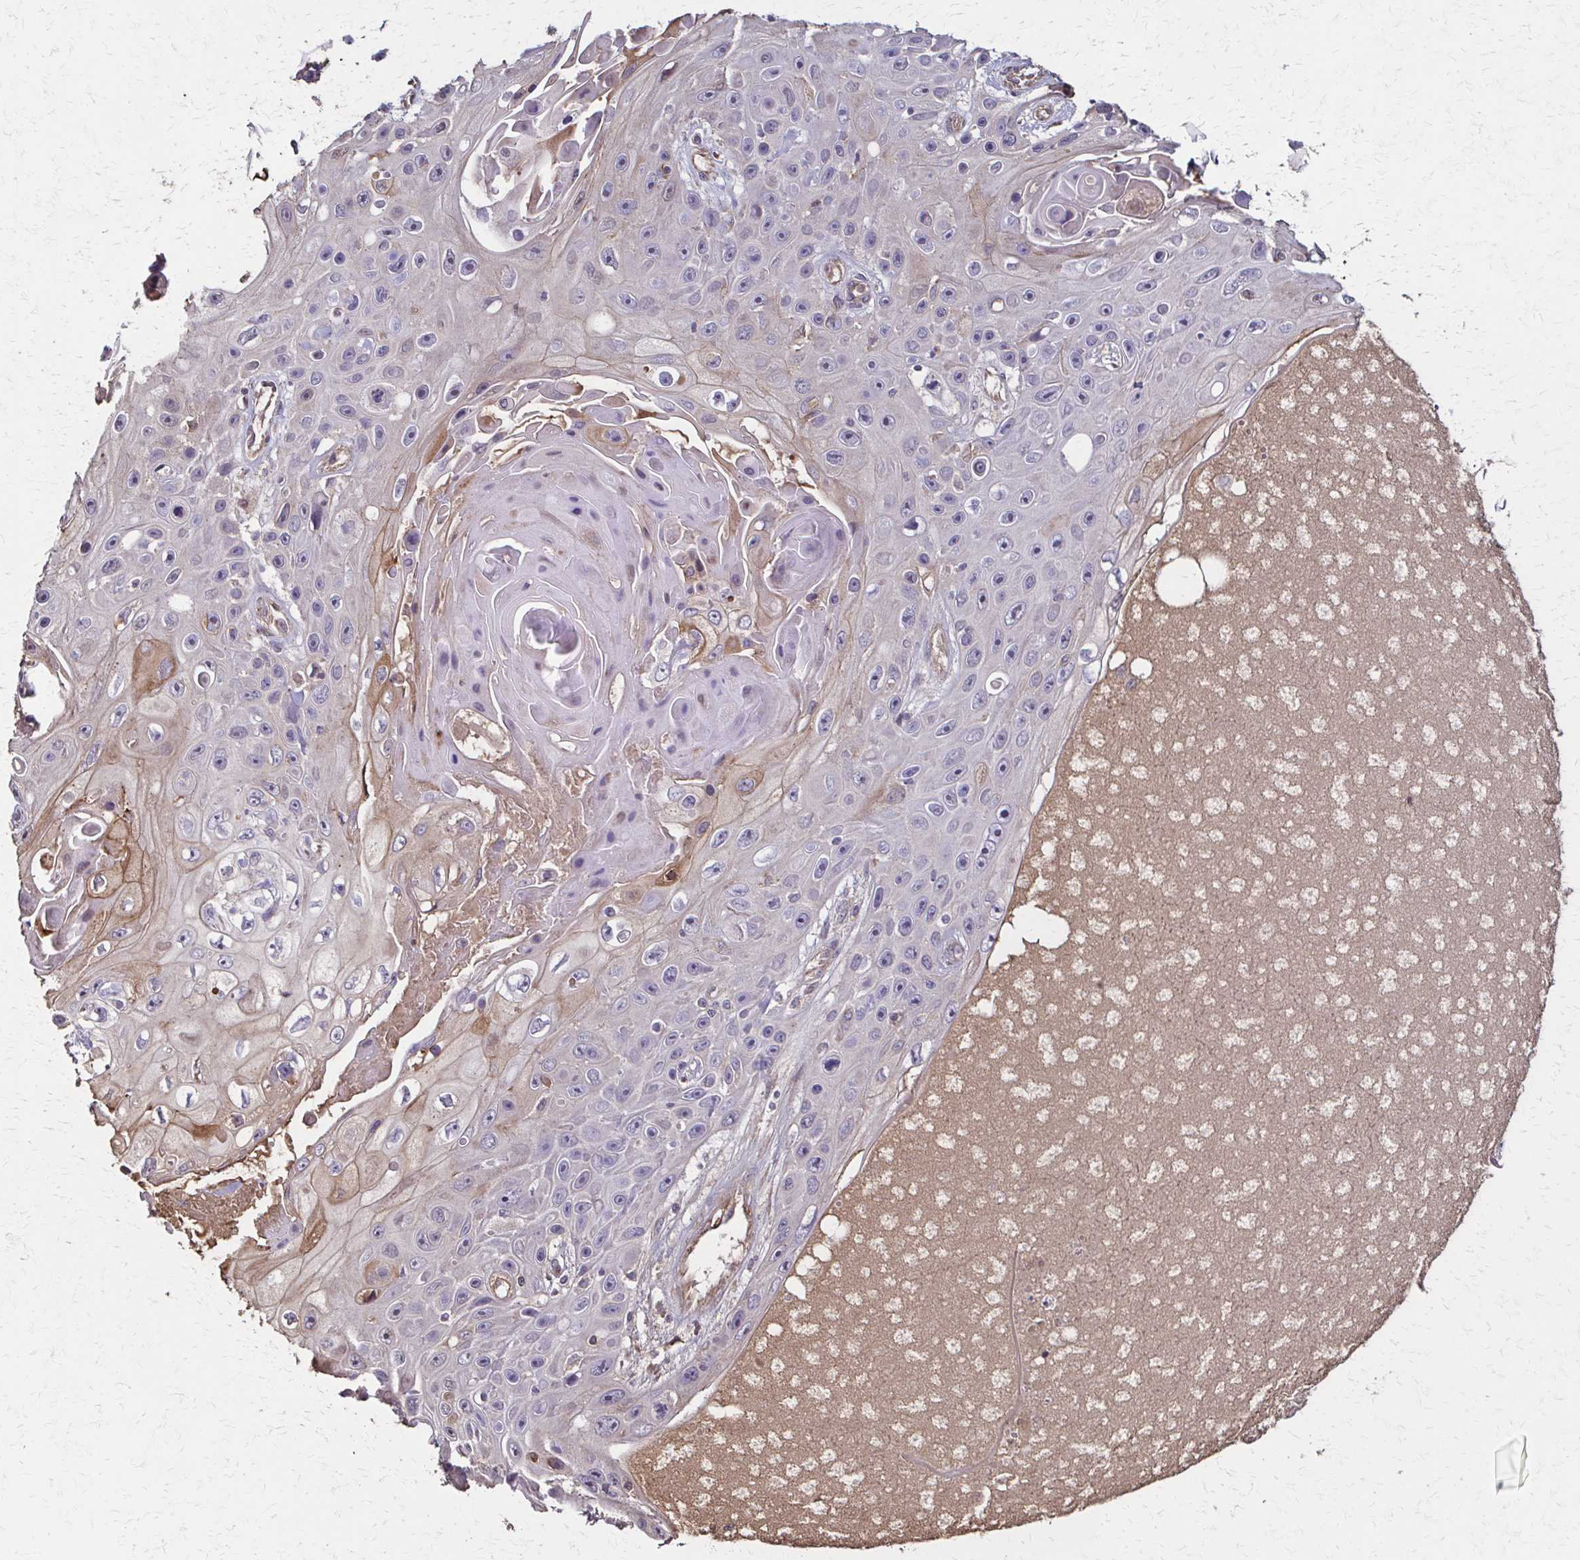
{"staining": {"intensity": "moderate", "quantity": "<25%", "location": "cytoplasmic/membranous"}, "tissue": "skin cancer", "cell_type": "Tumor cells", "image_type": "cancer", "snomed": [{"axis": "morphology", "description": "Squamous cell carcinoma, NOS"}, {"axis": "topography", "description": "Skin"}], "caption": "Immunohistochemistry (IHC) staining of skin squamous cell carcinoma, which displays low levels of moderate cytoplasmic/membranous staining in about <25% of tumor cells indicating moderate cytoplasmic/membranous protein expression. The staining was performed using DAB (brown) for protein detection and nuclei were counterstained in hematoxylin (blue).", "gene": "IL18BP", "patient": {"sex": "male", "age": 82}}